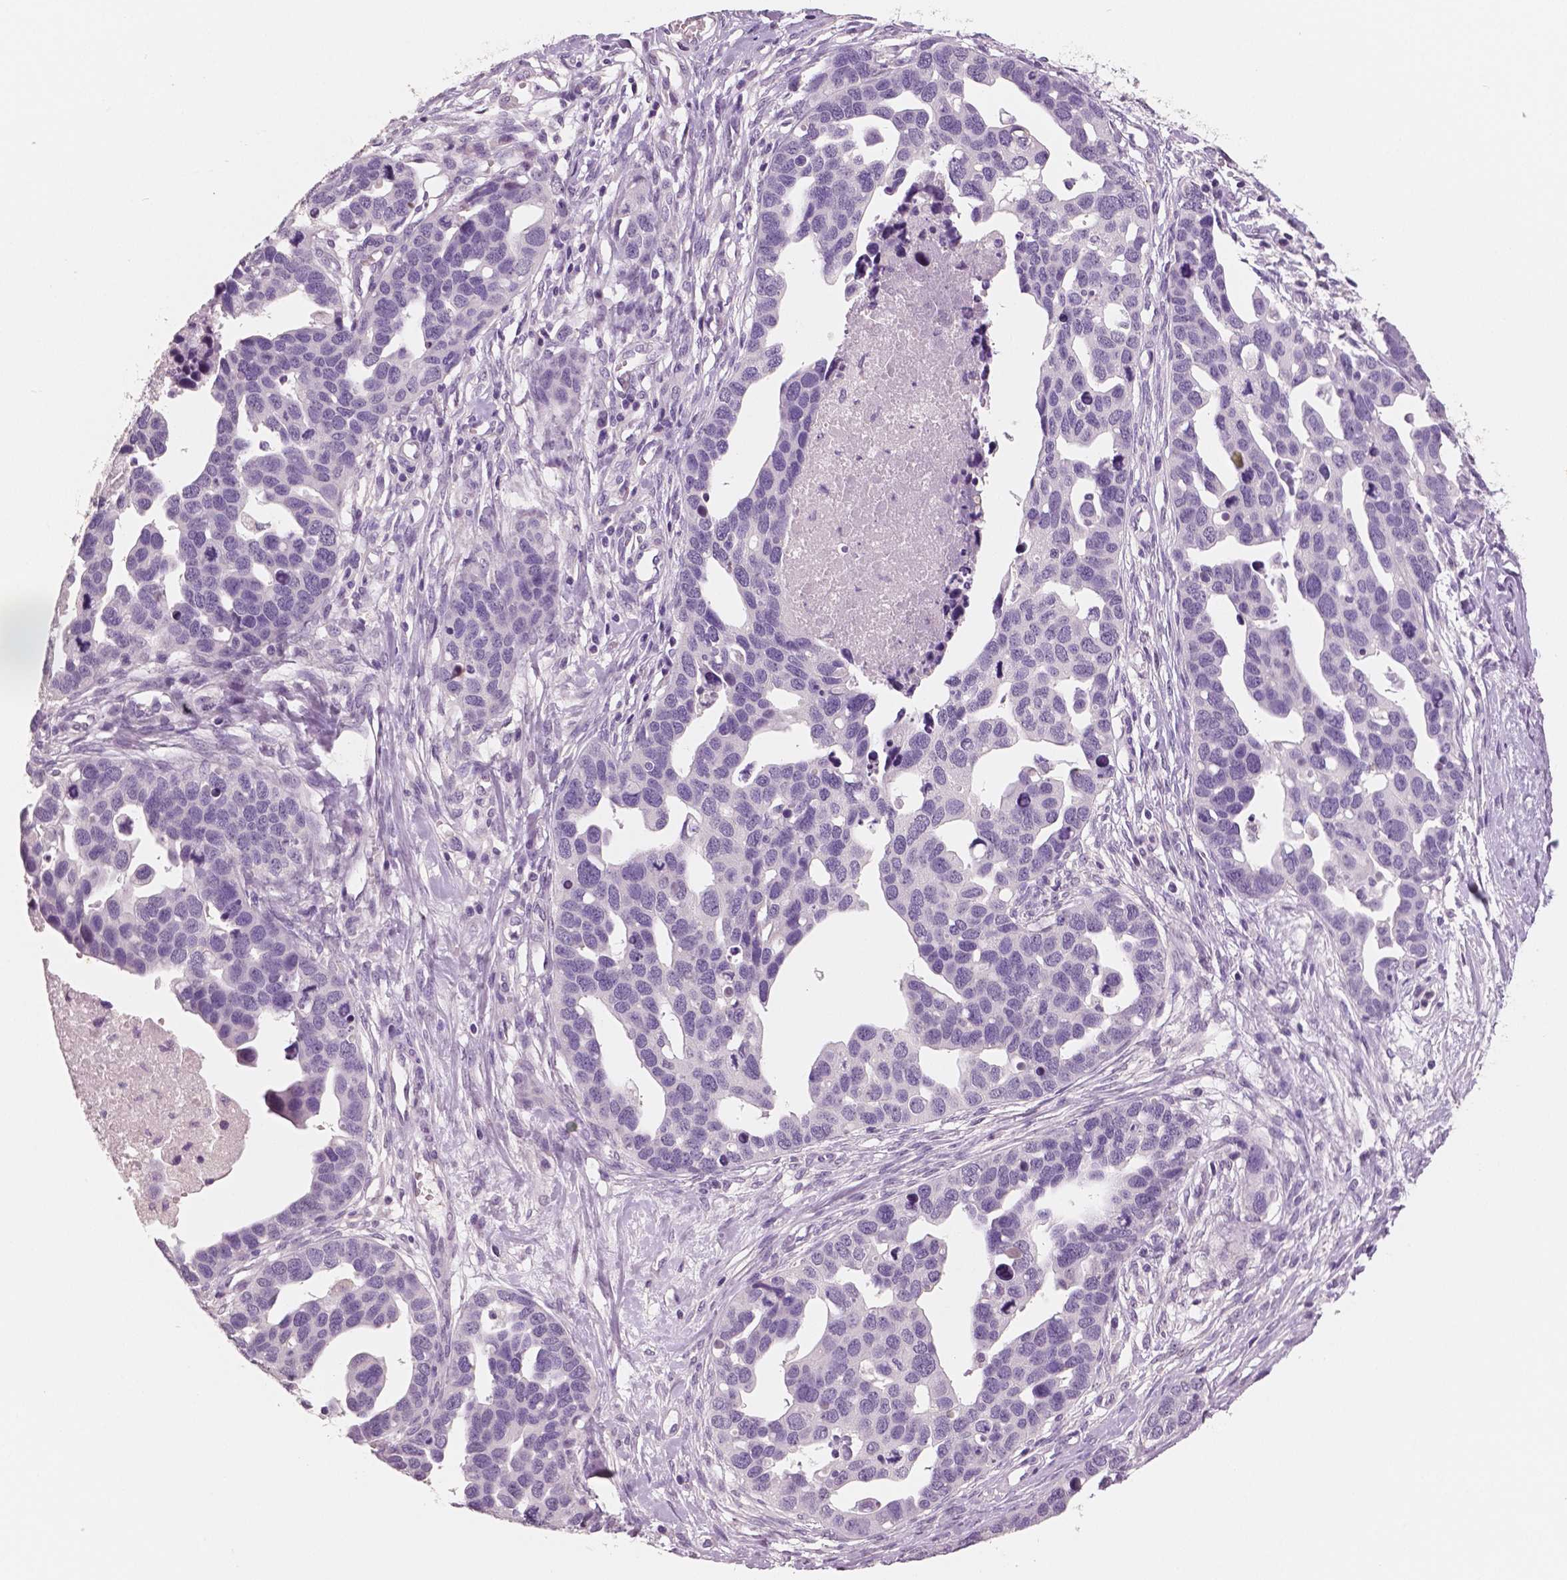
{"staining": {"intensity": "negative", "quantity": "none", "location": "none"}, "tissue": "ovarian cancer", "cell_type": "Tumor cells", "image_type": "cancer", "snomed": [{"axis": "morphology", "description": "Cystadenocarcinoma, serous, NOS"}, {"axis": "topography", "description": "Ovary"}], "caption": "A high-resolution micrograph shows immunohistochemistry staining of ovarian serous cystadenocarcinoma, which shows no significant staining in tumor cells. (DAB (3,3'-diaminobenzidine) immunohistochemistry (IHC) visualized using brightfield microscopy, high magnification).", "gene": "NECAB2", "patient": {"sex": "female", "age": 54}}